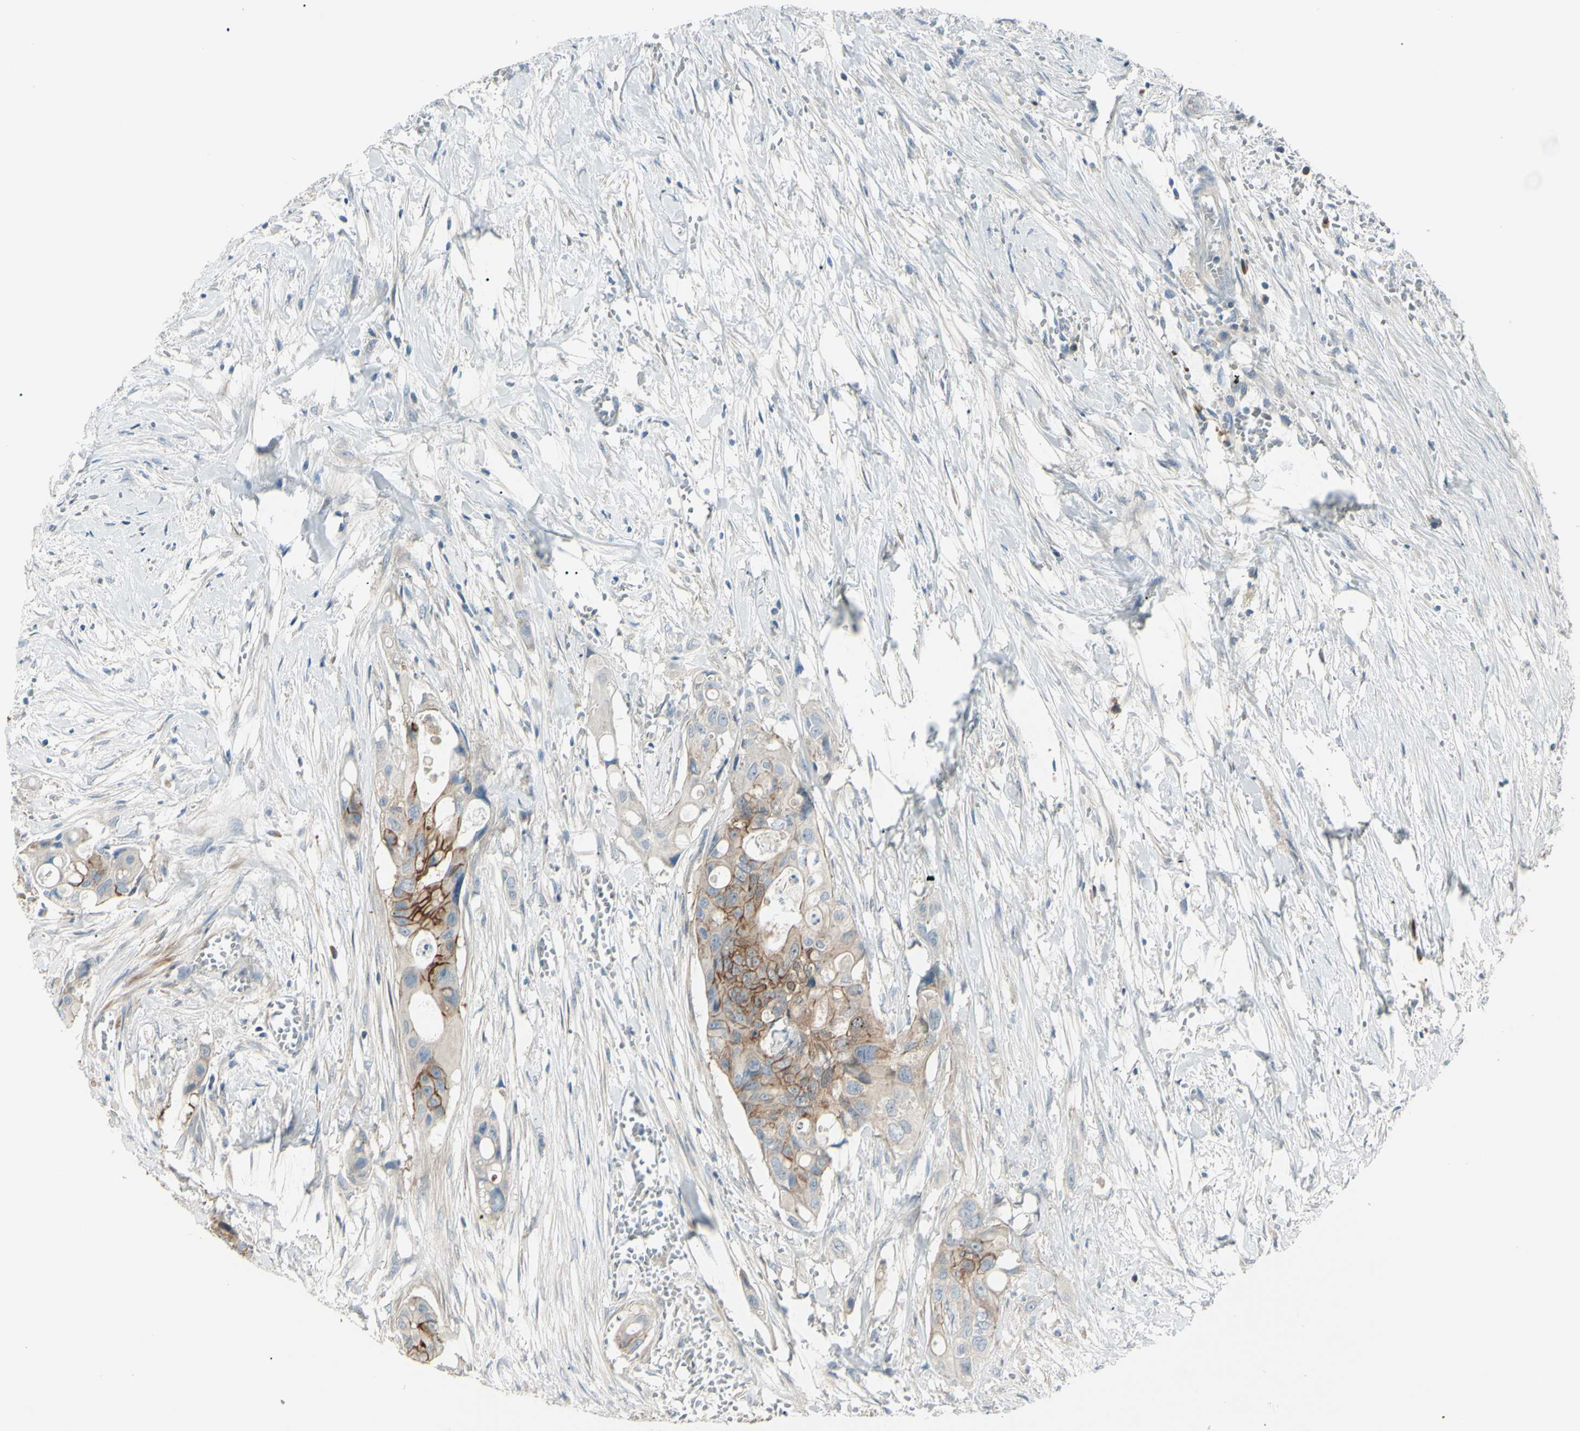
{"staining": {"intensity": "strong", "quantity": ">75%", "location": "cytoplasmic/membranous"}, "tissue": "colorectal cancer", "cell_type": "Tumor cells", "image_type": "cancer", "snomed": [{"axis": "morphology", "description": "Adenocarcinoma, NOS"}, {"axis": "topography", "description": "Colon"}], "caption": "The immunohistochemical stain labels strong cytoplasmic/membranous positivity in tumor cells of colorectal adenocarcinoma tissue.", "gene": "LRRK1", "patient": {"sex": "female", "age": 57}}